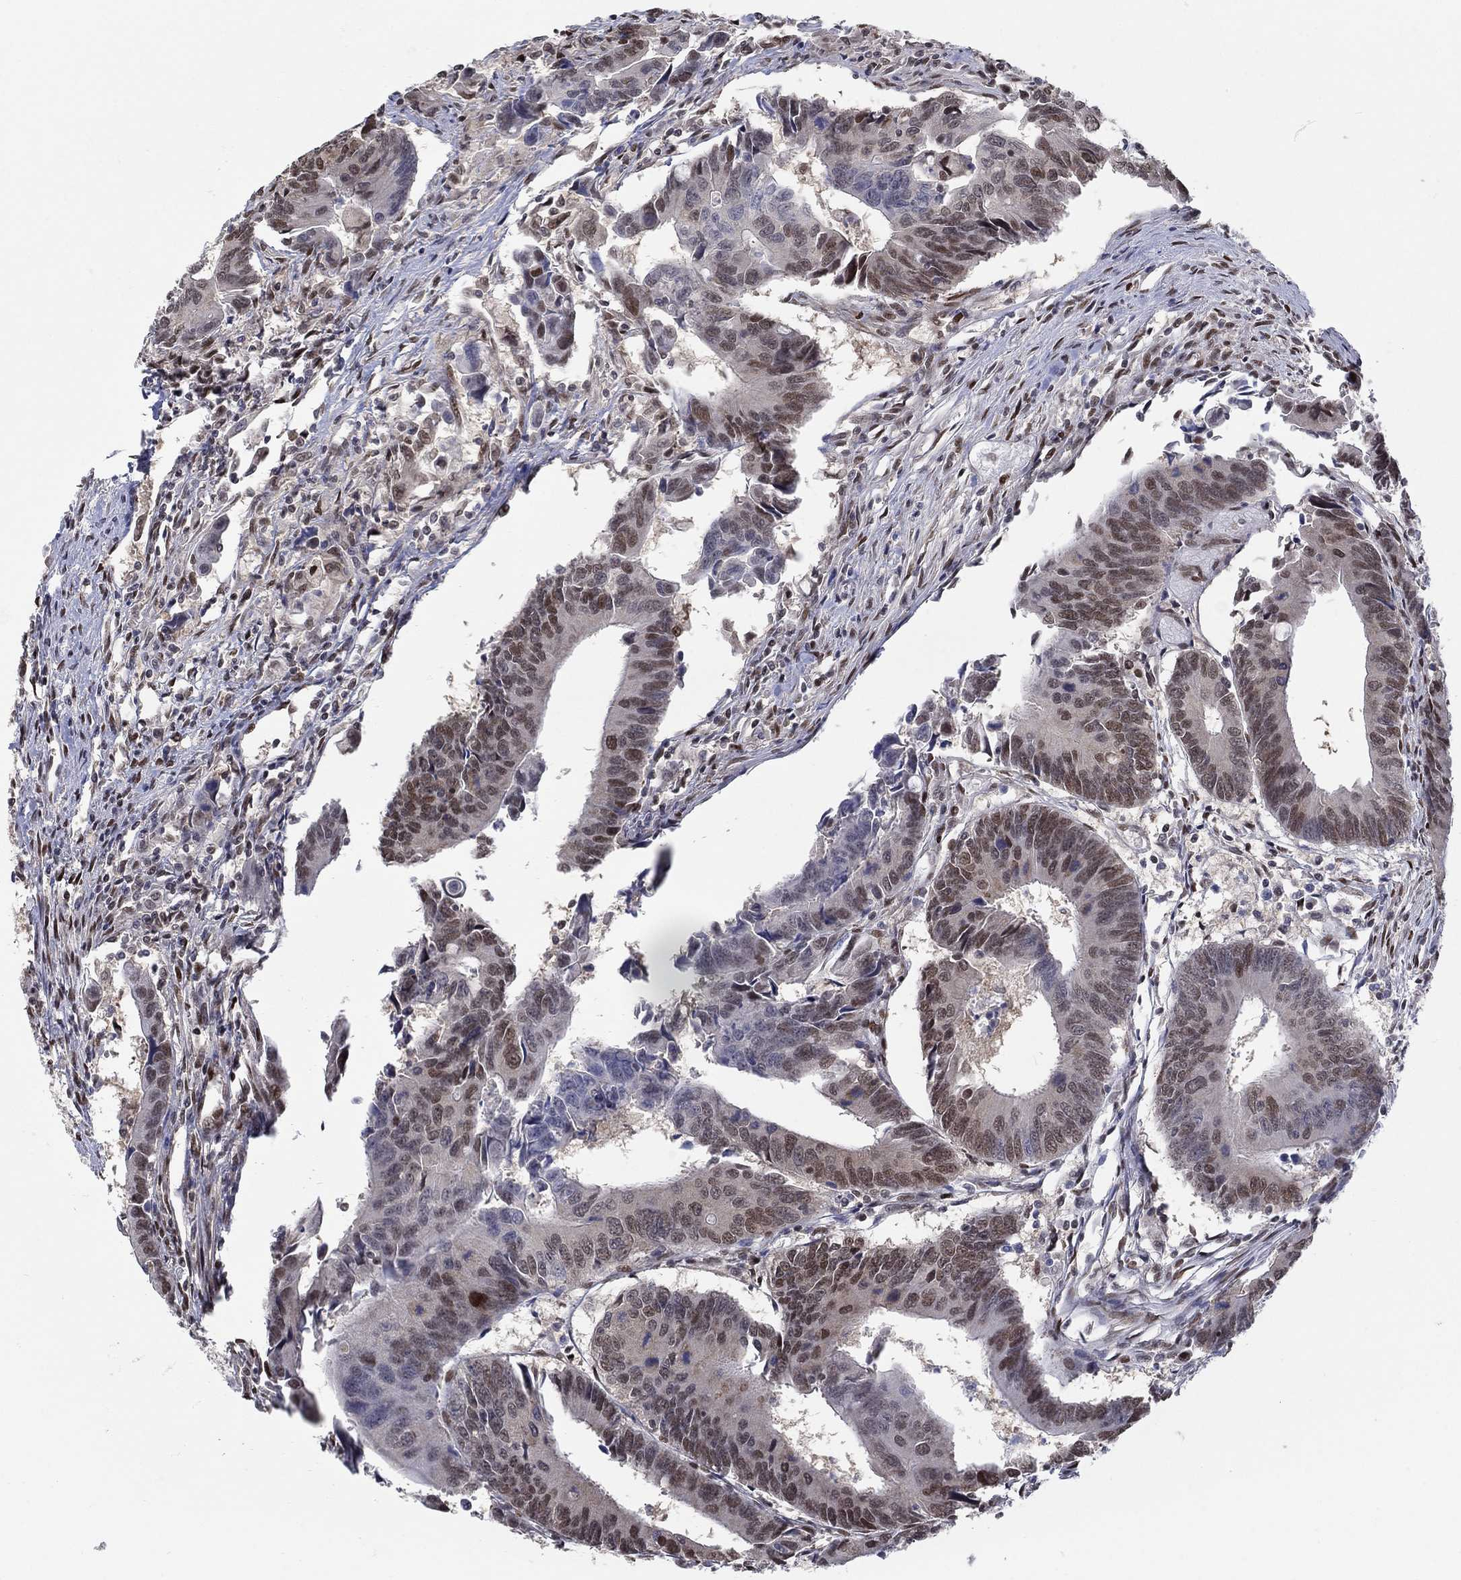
{"staining": {"intensity": "moderate", "quantity": "25%-75%", "location": "nuclear"}, "tissue": "colorectal cancer", "cell_type": "Tumor cells", "image_type": "cancer", "snomed": [{"axis": "morphology", "description": "Adenocarcinoma, NOS"}, {"axis": "topography", "description": "Rectum"}], "caption": "Immunohistochemistry of human colorectal adenocarcinoma displays medium levels of moderate nuclear staining in about 25%-75% of tumor cells. (DAB IHC, brown staining for protein, blue staining for nuclei).", "gene": "CENPE", "patient": {"sex": "male", "age": 67}}